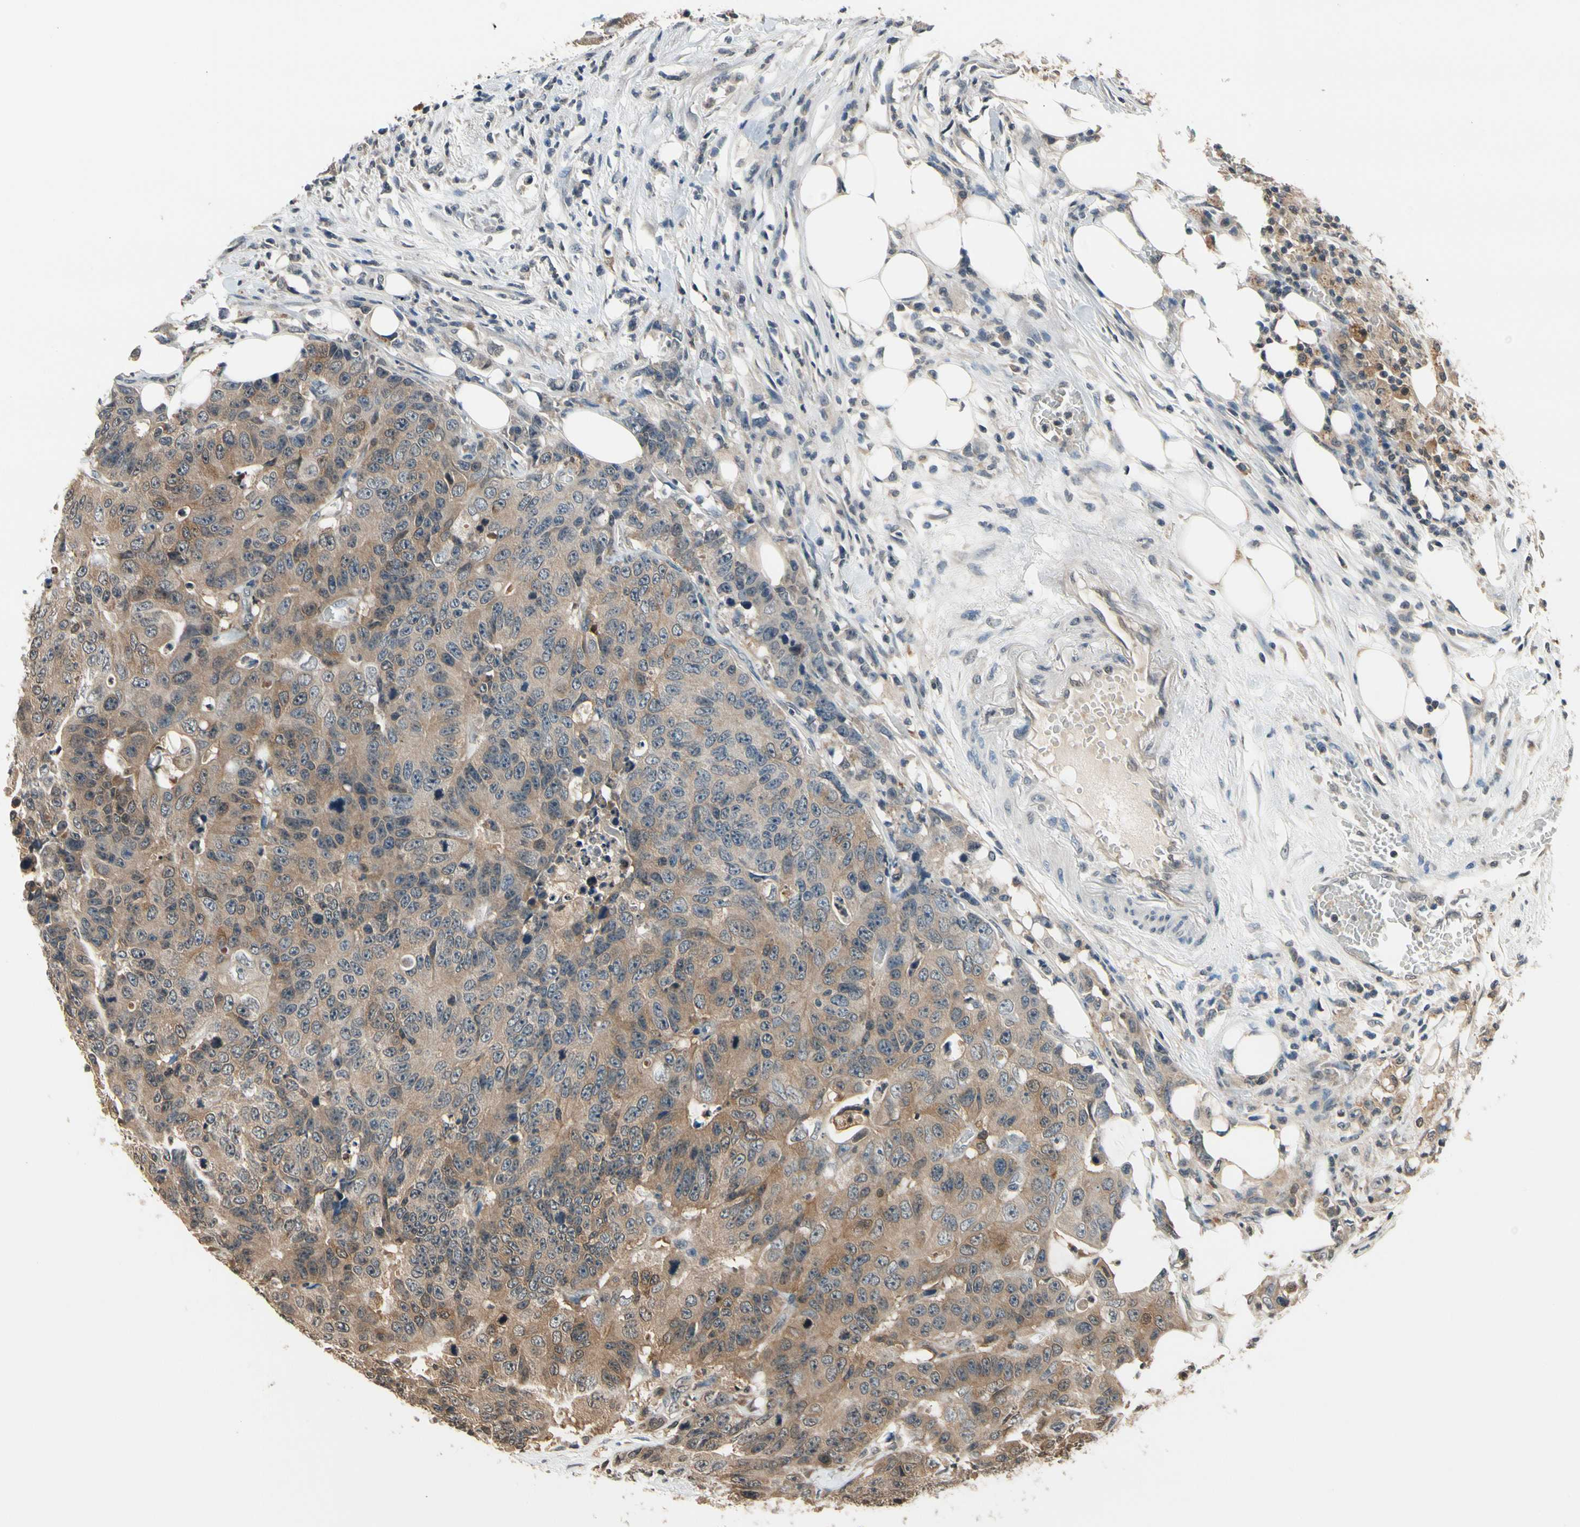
{"staining": {"intensity": "moderate", "quantity": "25%-75%", "location": "cytoplasmic/membranous"}, "tissue": "colorectal cancer", "cell_type": "Tumor cells", "image_type": "cancer", "snomed": [{"axis": "morphology", "description": "Adenocarcinoma, NOS"}, {"axis": "topography", "description": "Colon"}], "caption": "This is an image of IHC staining of colorectal cancer (adenocarcinoma), which shows moderate positivity in the cytoplasmic/membranous of tumor cells.", "gene": "GCLC", "patient": {"sex": "female", "age": 86}}